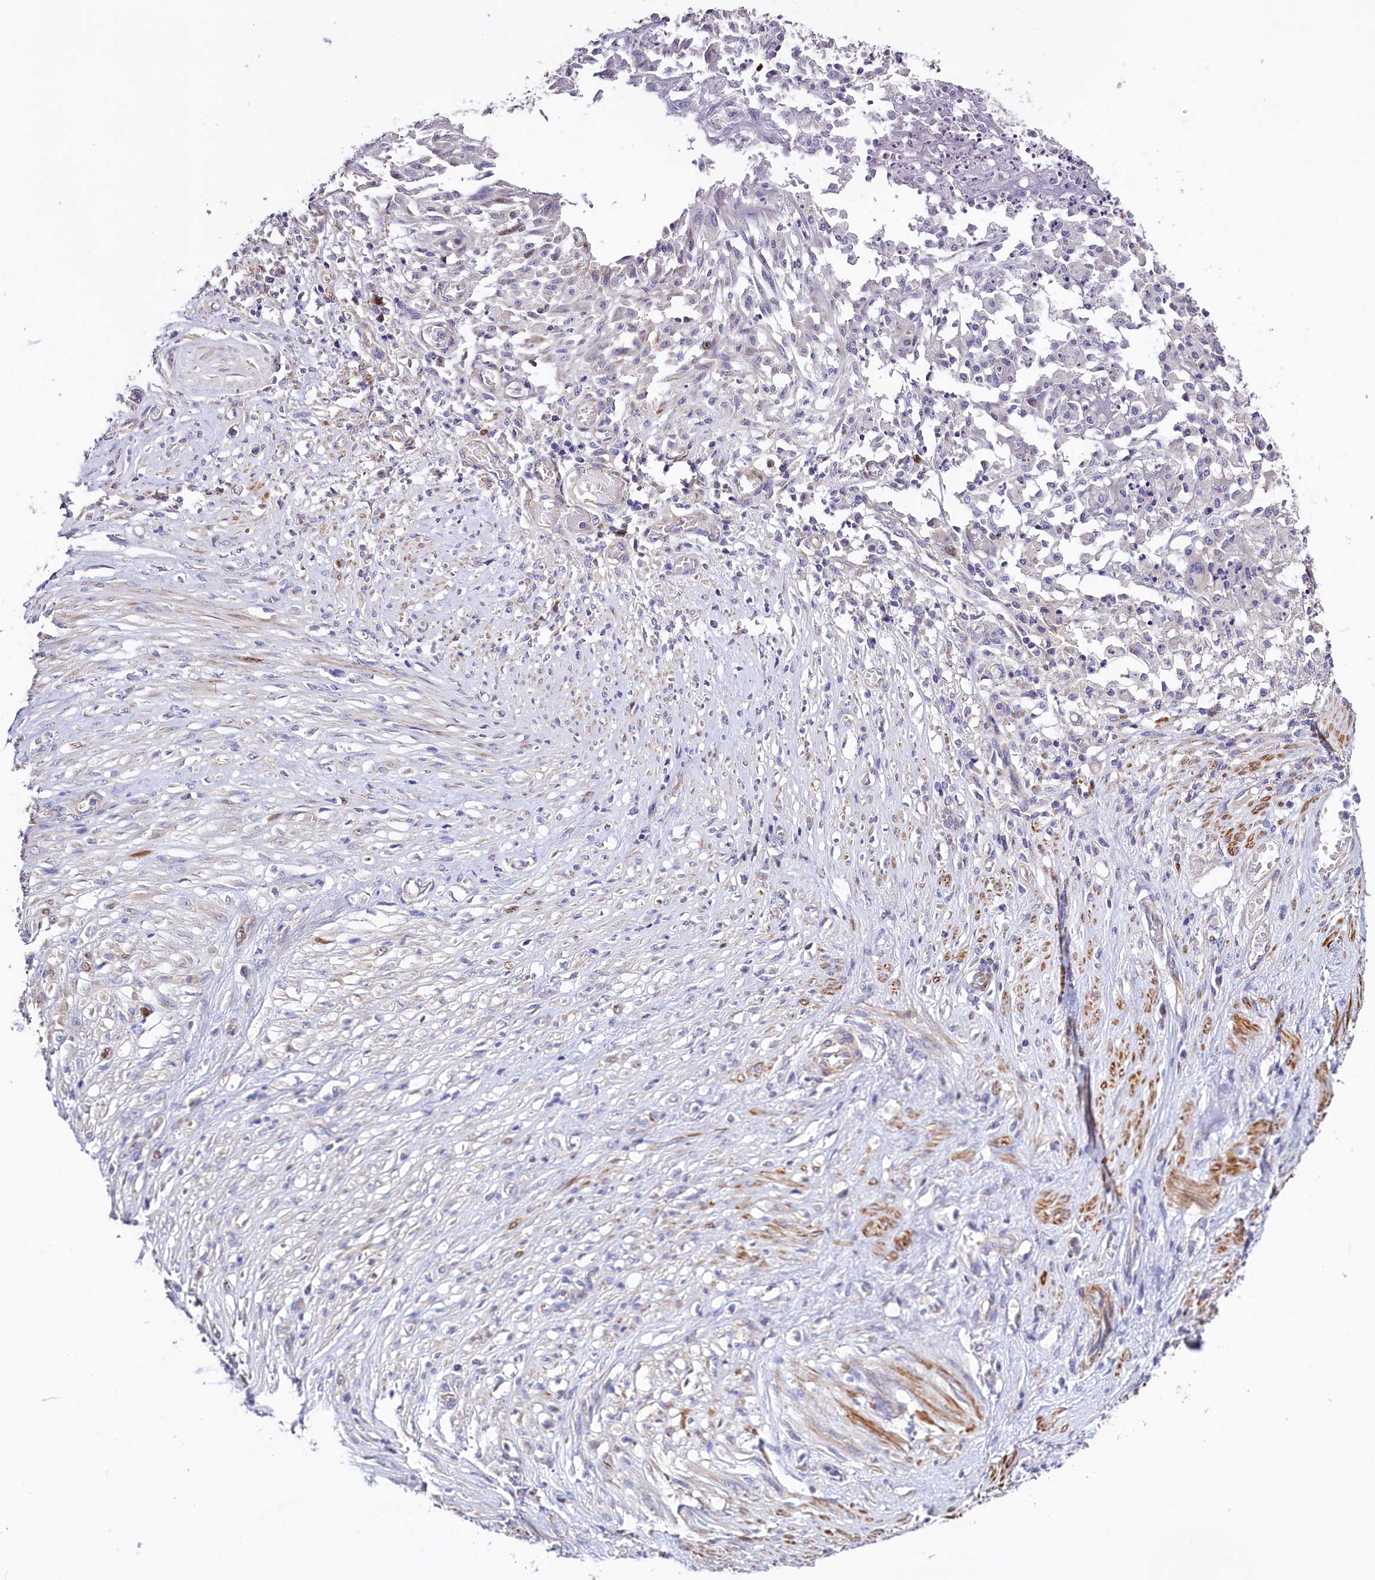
{"staining": {"intensity": "negative", "quantity": "none", "location": "none"}, "tissue": "stomach cancer", "cell_type": "Tumor cells", "image_type": "cancer", "snomed": [{"axis": "morphology", "description": "Adenocarcinoma, NOS"}, {"axis": "morphology", "description": "Adenocarcinoma, High grade"}, {"axis": "topography", "description": "Stomach, upper"}, {"axis": "topography", "description": "Stomach, lower"}], "caption": "Immunohistochemical staining of human stomach cancer (high-grade adenocarcinoma) reveals no significant expression in tumor cells. The staining was performed using DAB to visualize the protein expression in brown, while the nuclei were stained in blue with hematoxylin (Magnification: 20x).", "gene": "WNT8A", "patient": {"sex": "female", "age": 65}}